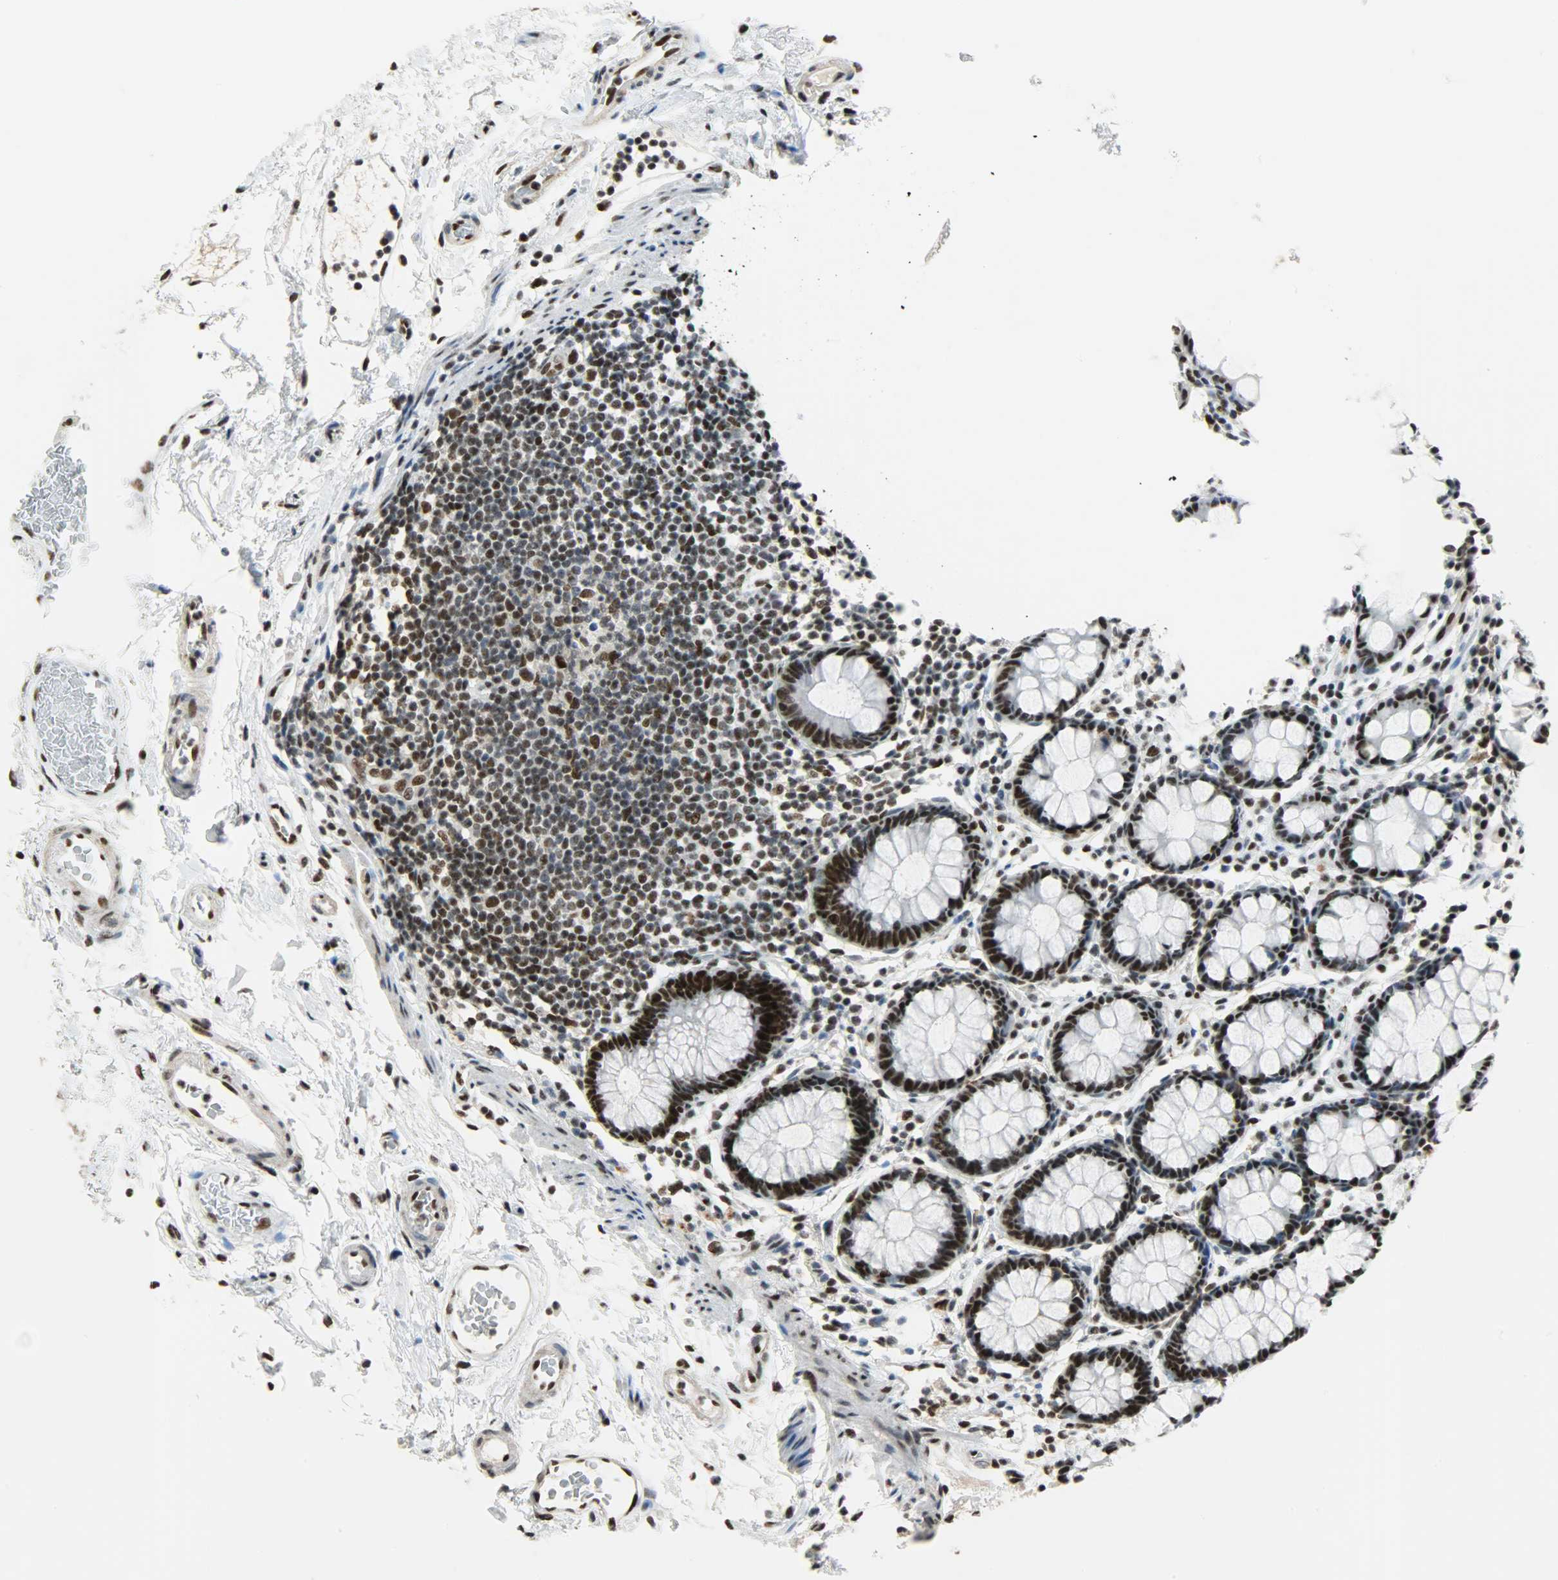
{"staining": {"intensity": "strong", "quantity": ">75%", "location": "nuclear"}, "tissue": "rectum", "cell_type": "Glandular cells", "image_type": "normal", "snomed": [{"axis": "morphology", "description": "Normal tissue, NOS"}, {"axis": "topography", "description": "Rectum"}], "caption": "Rectum stained for a protein (brown) demonstrates strong nuclear positive staining in about >75% of glandular cells.", "gene": "SSB", "patient": {"sex": "male", "age": 92}}